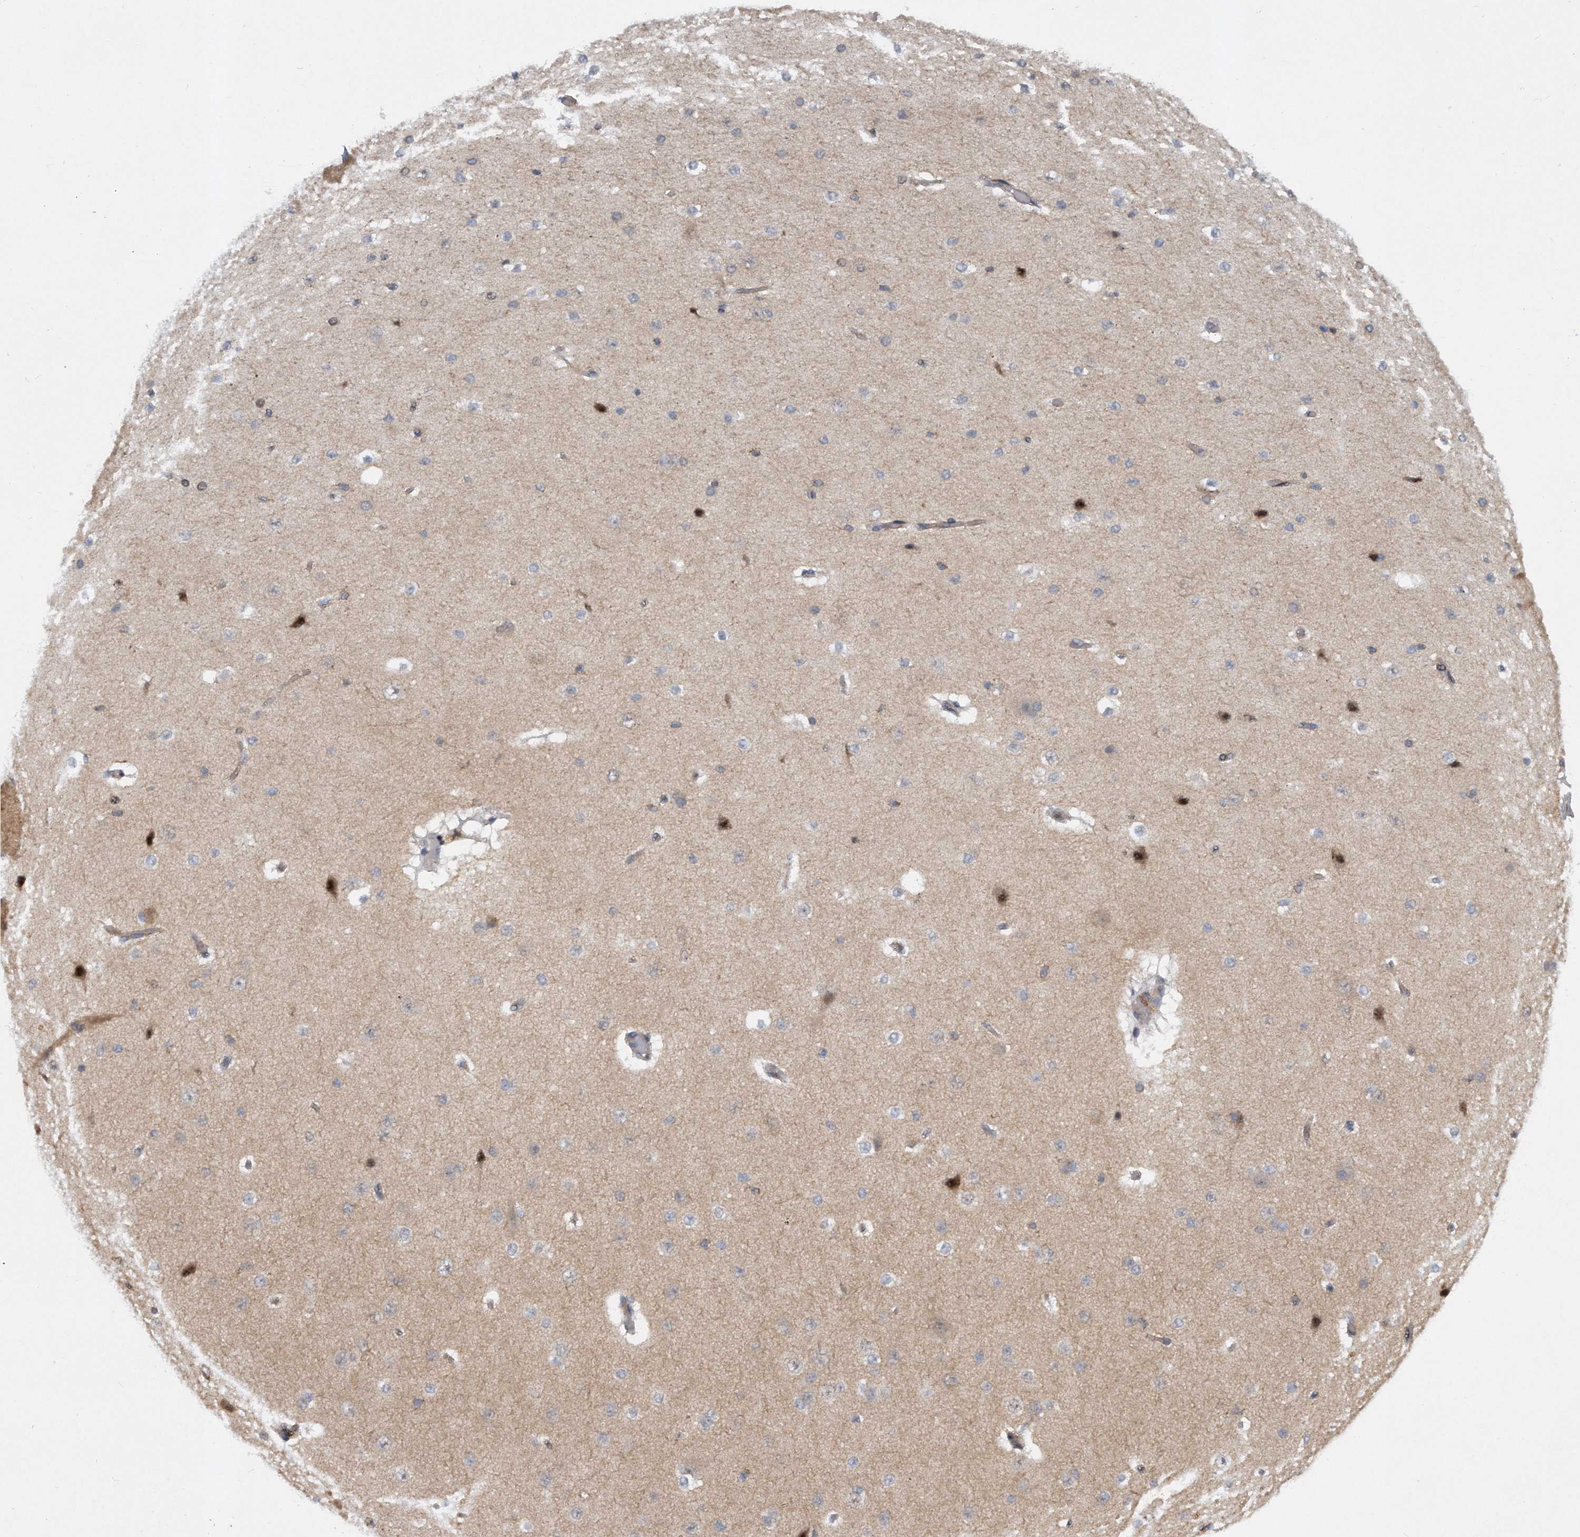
{"staining": {"intensity": "weak", "quantity": ">75%", "location": "cytoplasmic/membranous"}, "tissue": "cerebral cortex", "cell_type": "Endothelial cells", "image_type": "normal", "snomed": [{"axis": "morphology", "description": "Normal tissue, NOS"}, {"axis": "morphology", "description": "Developmental malformation"}, {"axis": "topography", "description": "Cerebral cortex"}], "caption": "An immunohistochemistry (IHC) image of benign tissue is shown. Protein staining in brown labels weak cytoplasmic/membranous positivity in cerebral cortex within endothelial cells.", "gene": "PGBD2", "patient": {"sex": "female", "age": 30}}